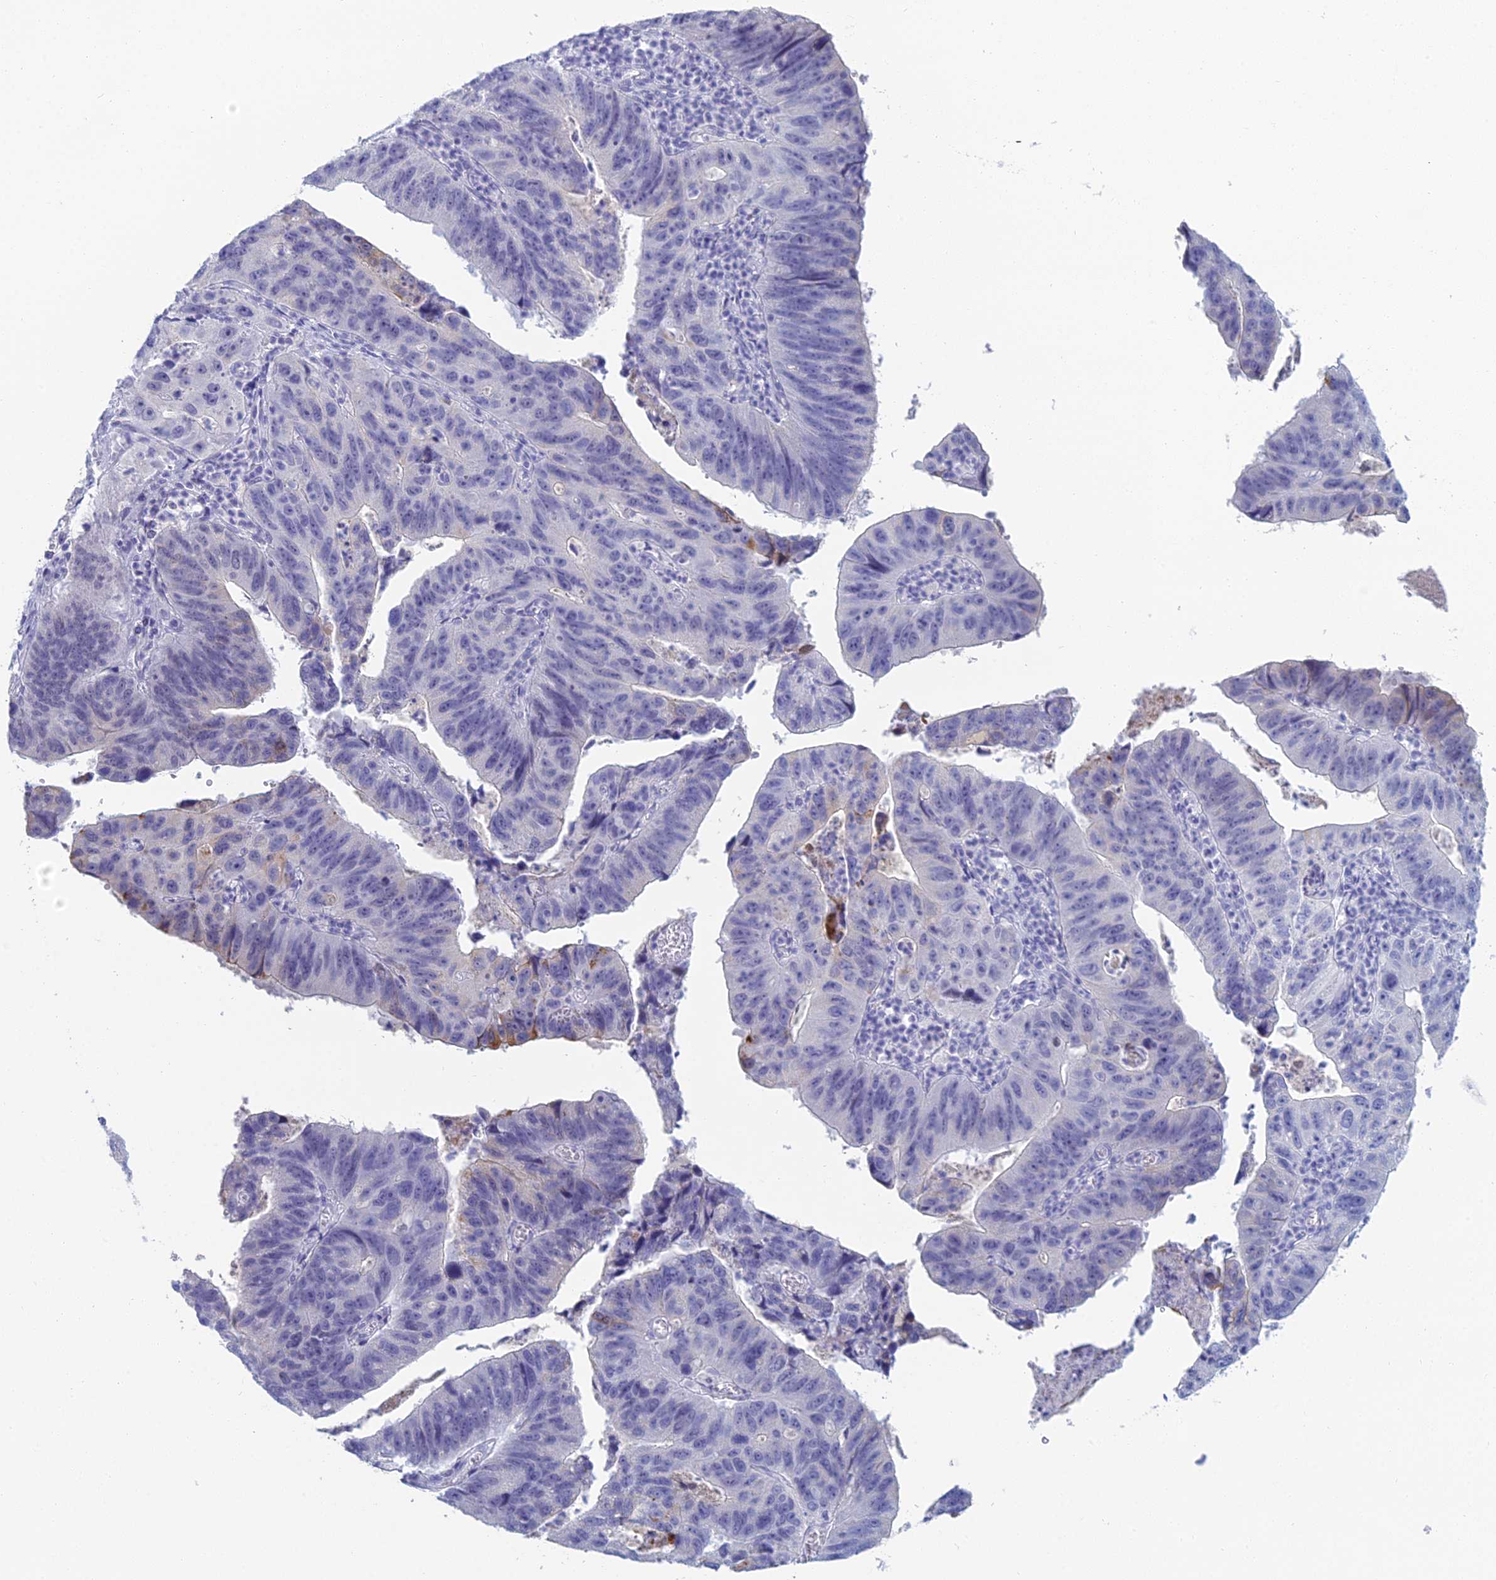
{"staining": {"intensity": "negative", "quantity": "none", "location": "none"}, "tissue": "stomach cancer", "cell_type": "Tumor cells", "image_type": "cancer", "snomed": [{"axis": "morphology", "description": "Adenocarcinoma, NOS"}, {"axis": "topography", "description": "Stomach"}], "caption": "IHC micrograph of stomach adenocarcinoma stained for a protein (brown), which demonstrates no expression in tumor cells.", "gene": "MUC13", "patient": {"sex": "male", "age": 59}}